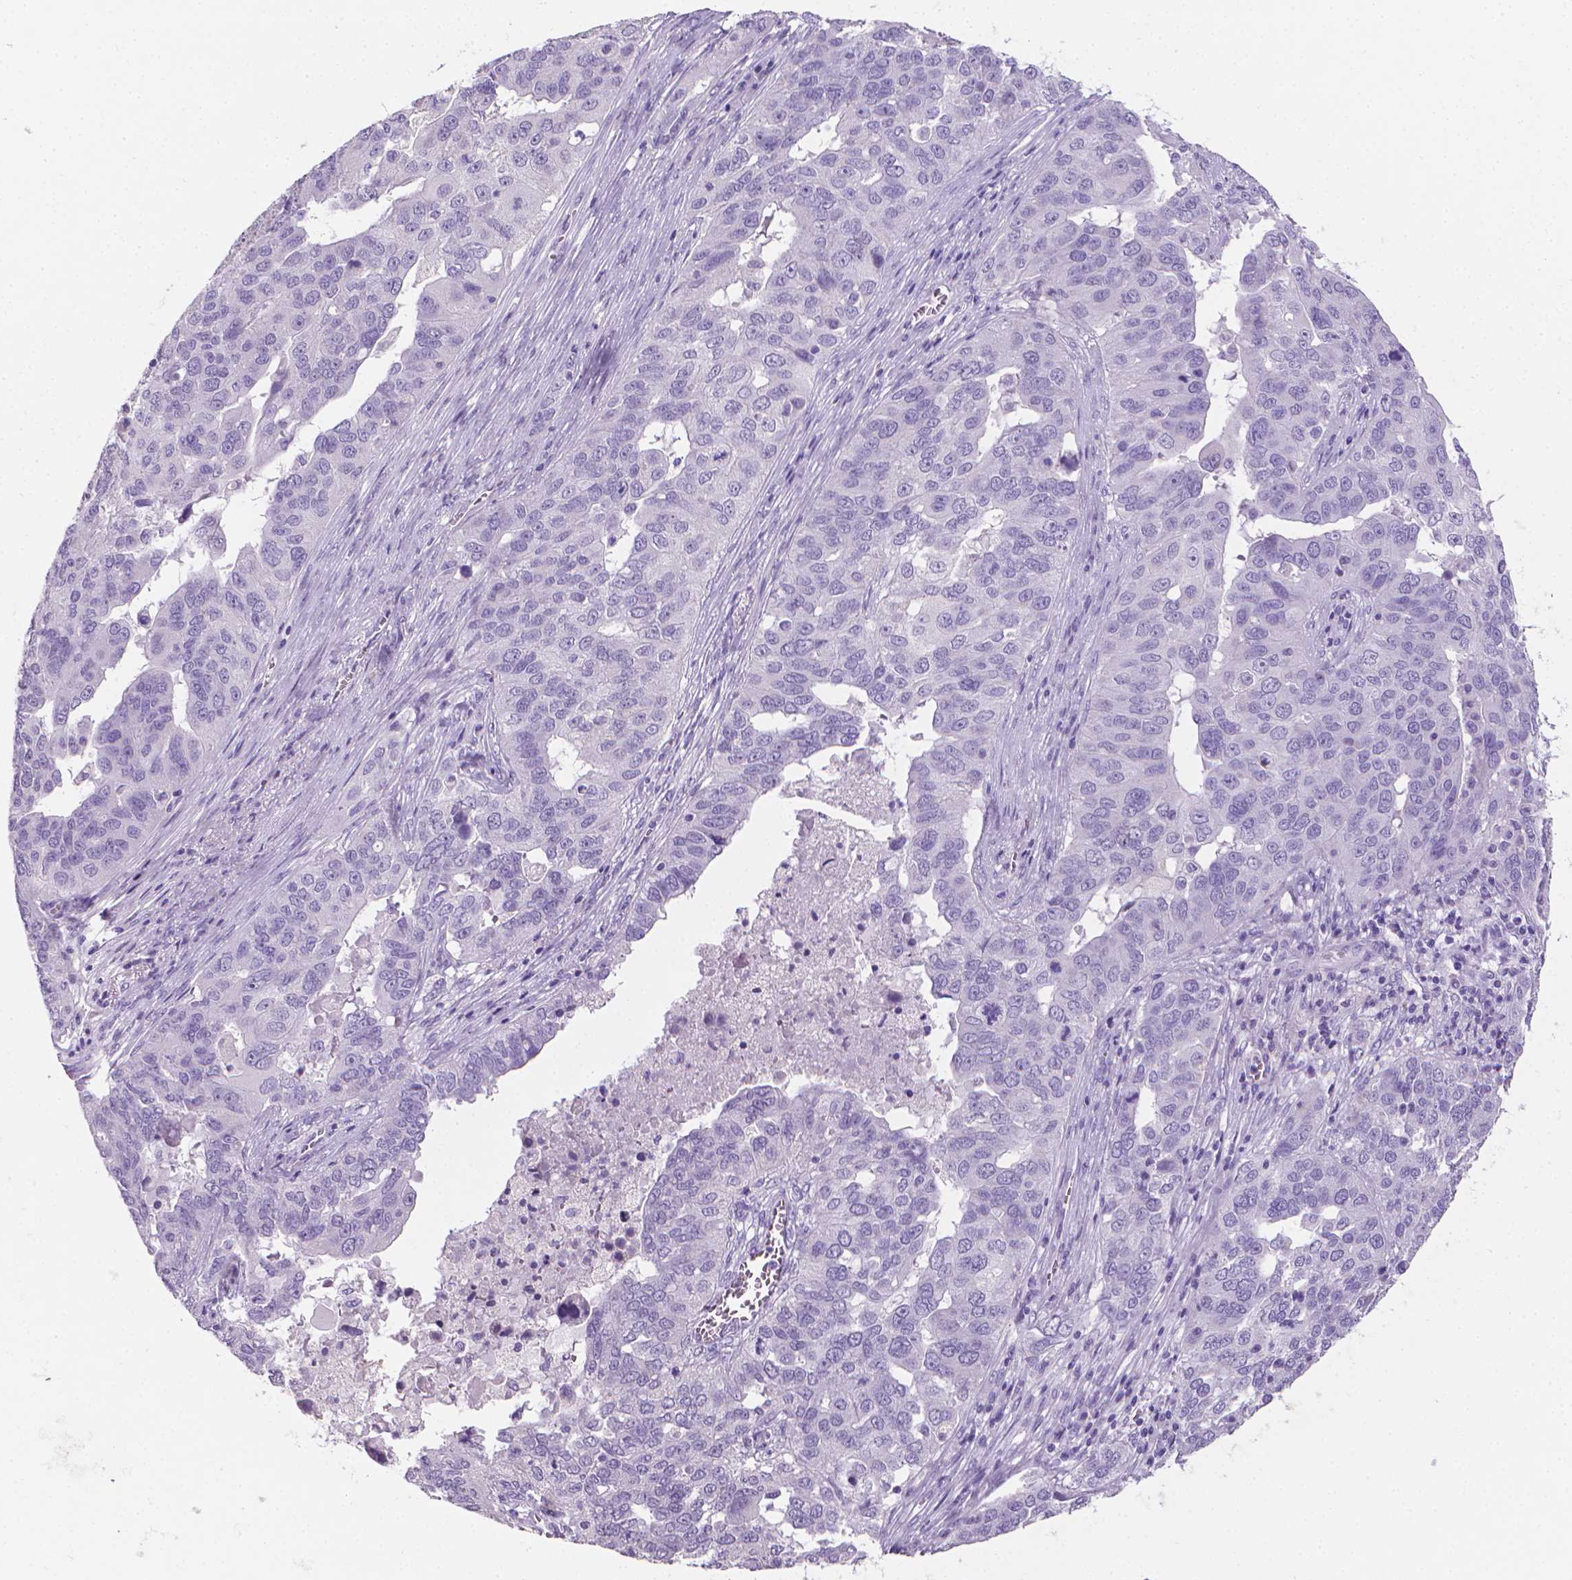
{"staining": {"intensity": "negative", "quantity": "none", "location": "none"}, "tissue": "ovarian cancer", "cell_type": "Tumor cells", "image_type": "cancer", "snomed": [{"axis": "morphology", "description": "Carcinoma, endometroid"}, {"axis": "topography", "description": "Soft tissue"}, {"axis": "topography", "description": "Ovary"}], "caption": "Tumor cells are negative for protein expression in human ovarian cancer.", "gene": "XPNPEP2", "patient": {"sex": "female", "age": 52}}